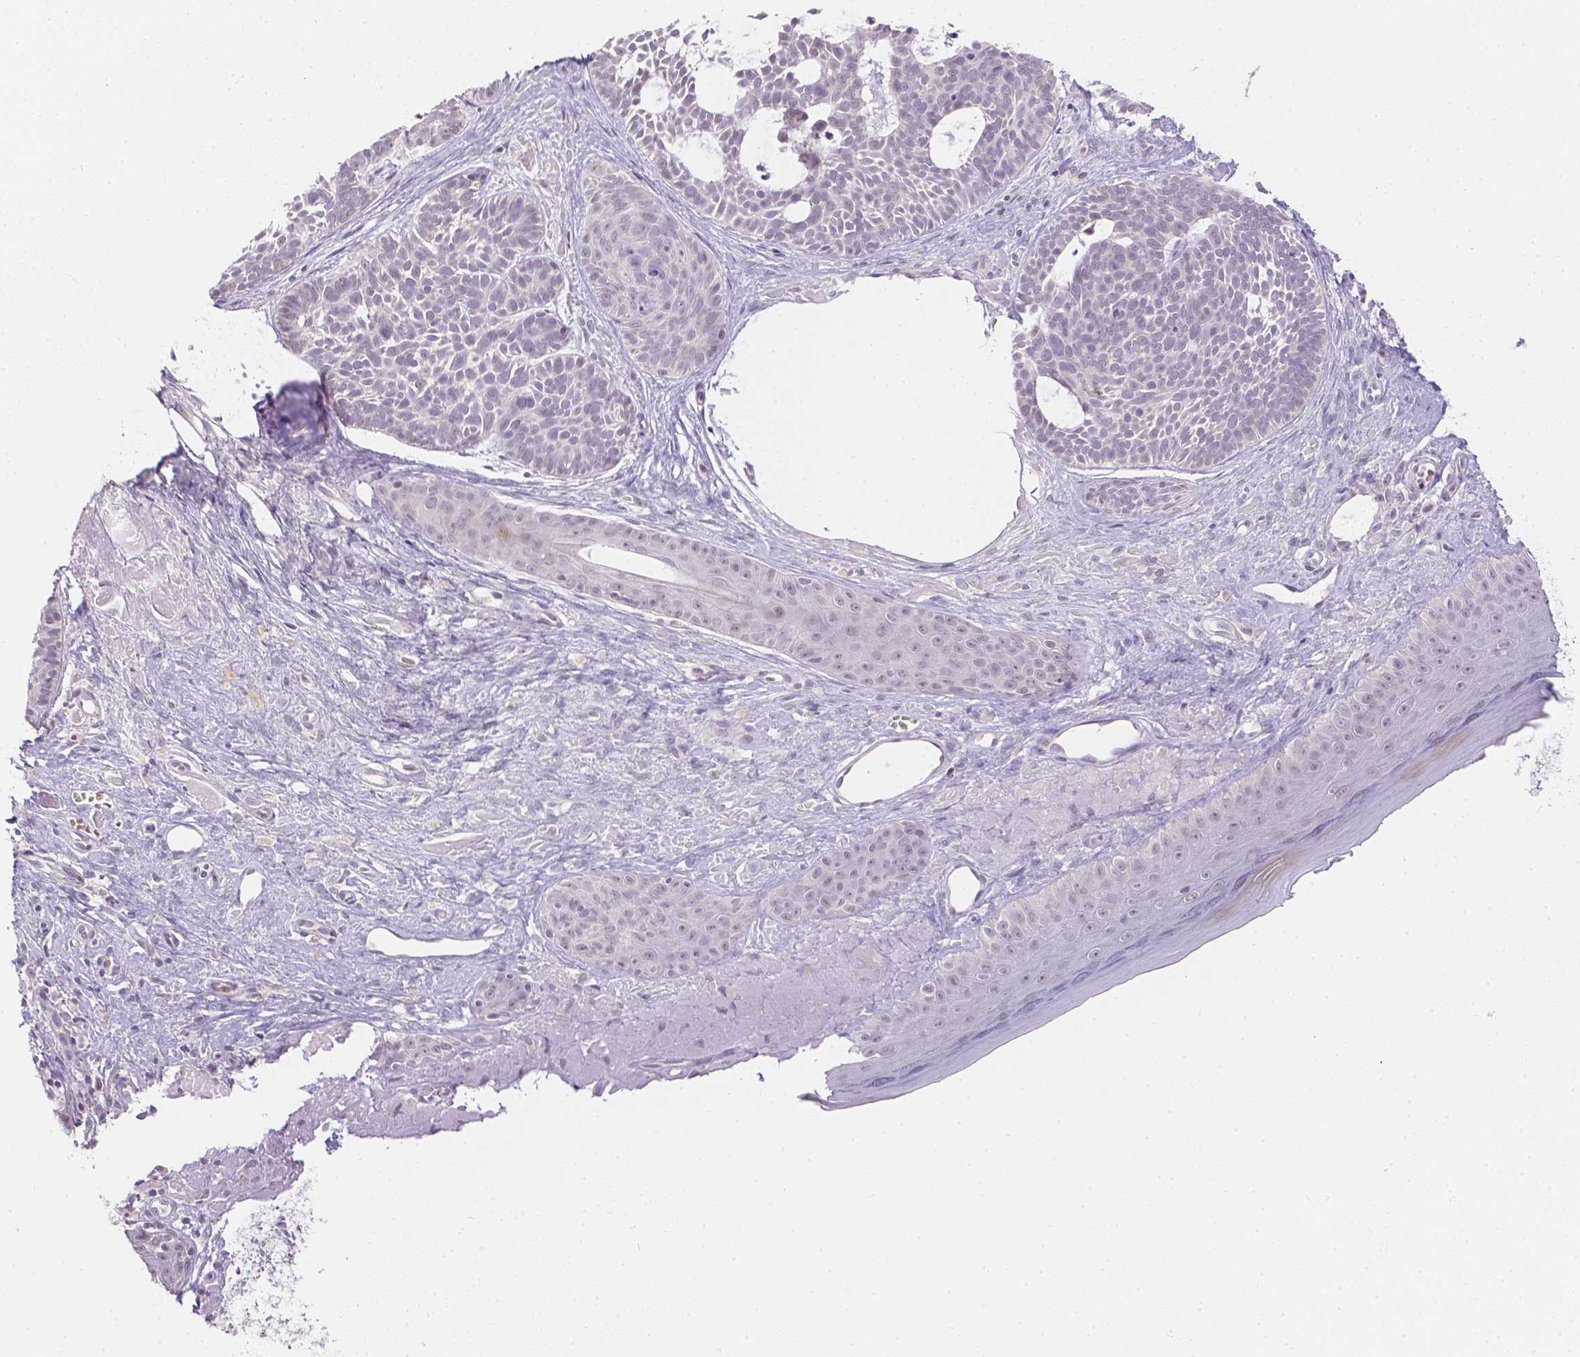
{"staining": {"intensity": "negative", "quantity": "none", "location": "none"}, "tissue": "skin cancer", "cell_type": "Tumor cells", "image_type": "cancer", "snomed": [{"axis": "morphology", "description": "Basal cell carcinoma"}, {"axis": "topography", "description": "Skin"}], "caption": "Tumor cells are negative for brown protein staining in basal cell carcinoma (skin).", "gene": "ZNF280B", "patient": {"sex": "male", "age": 81}}